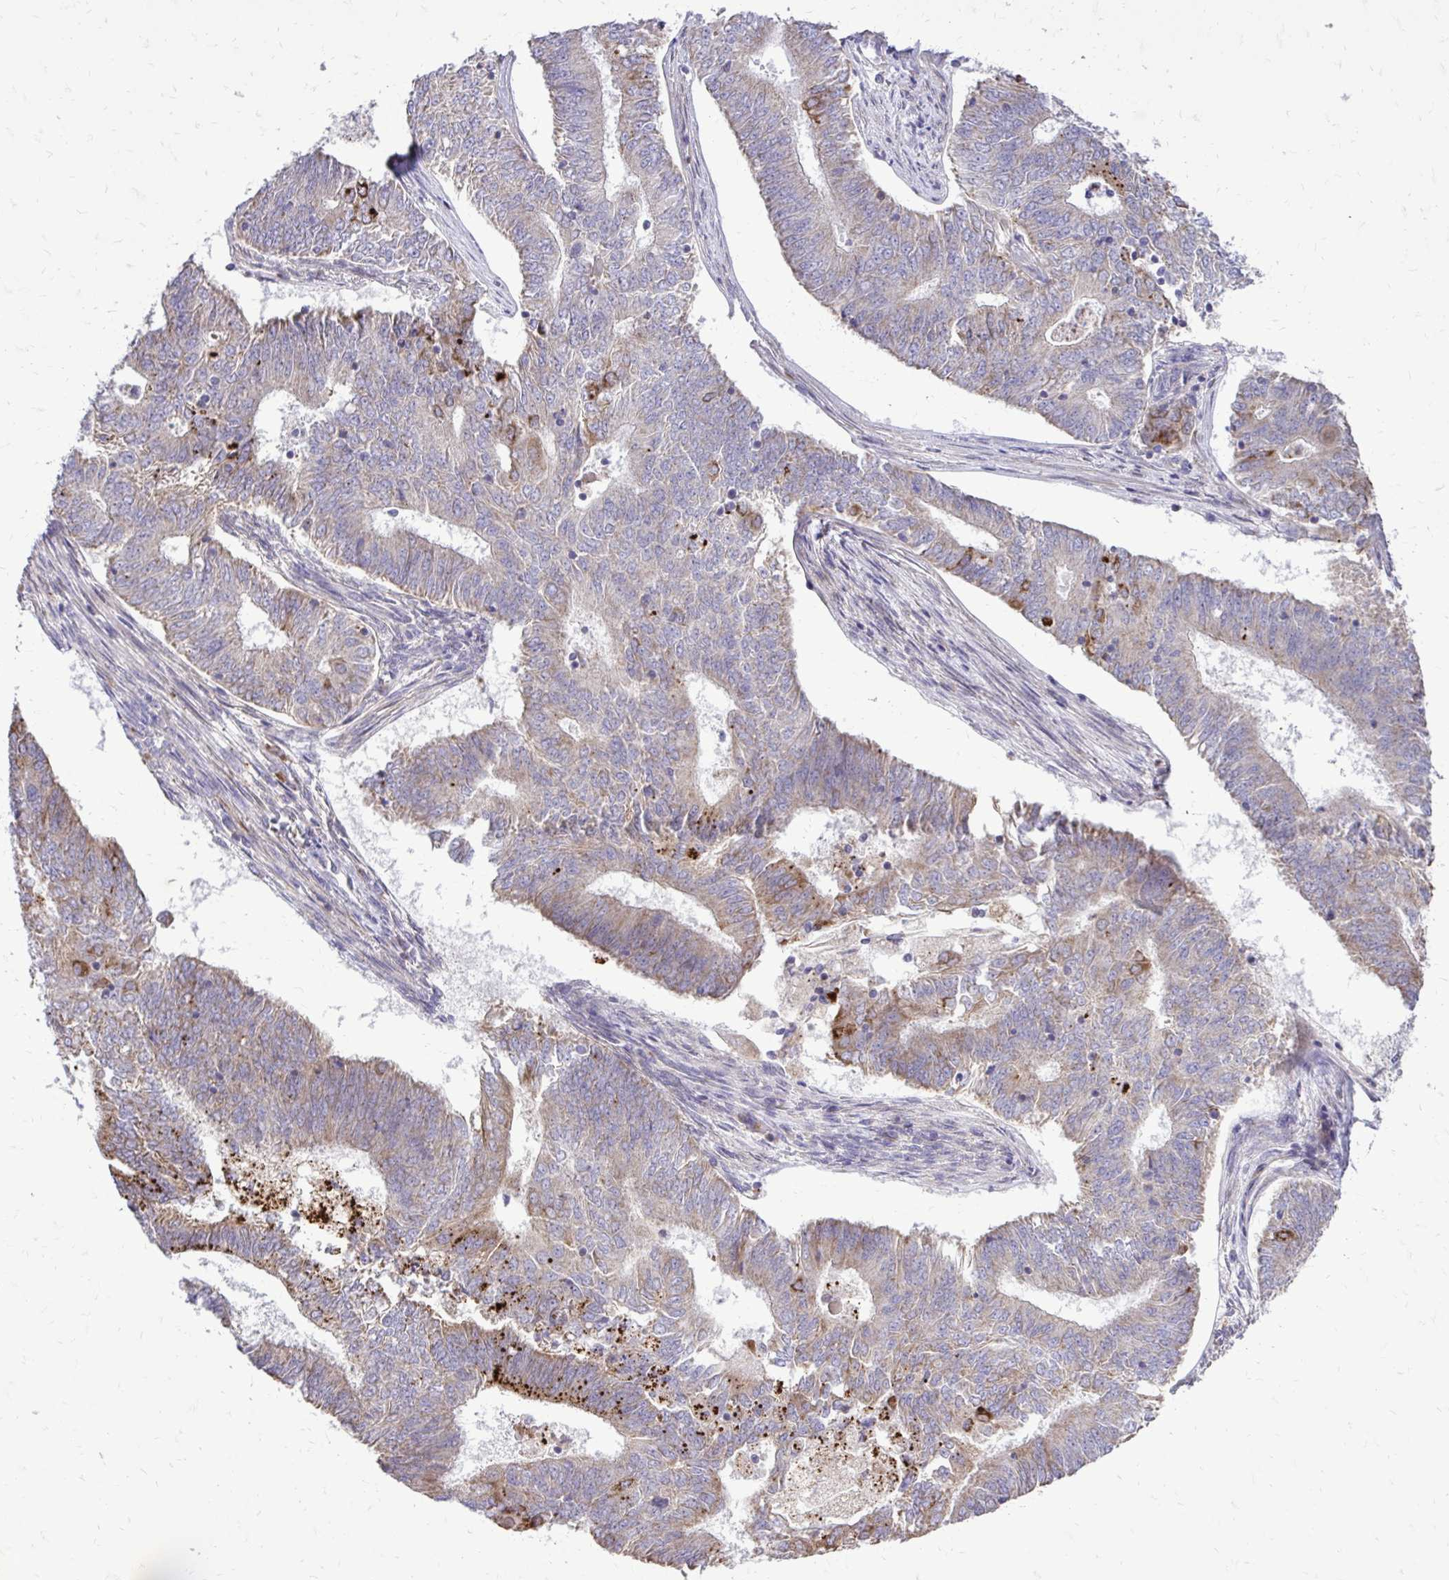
{"staining": {"intensity": "moderate", "quantity": "<25%", "location": "cytoplasmic/membranous"}, "tissue": "endometrial cancer", "cell_type": "Tumor cells", "image_type": "cancer", "snomed": [{"axis": "morphology", "description": "Adenocarcinoma, NOS"}, {"axis": "topography", "description": "Endometrium"}], "caption": "DAB immunohistochemical staining of human endometrial cancer (adenocarcinoma) exhibits moderate cytoplasmic/membranous protein positivity in approximately <25% of tumor cells.", "gene": "ABCC3", "patient": {"sex": "female", "age": 62}}